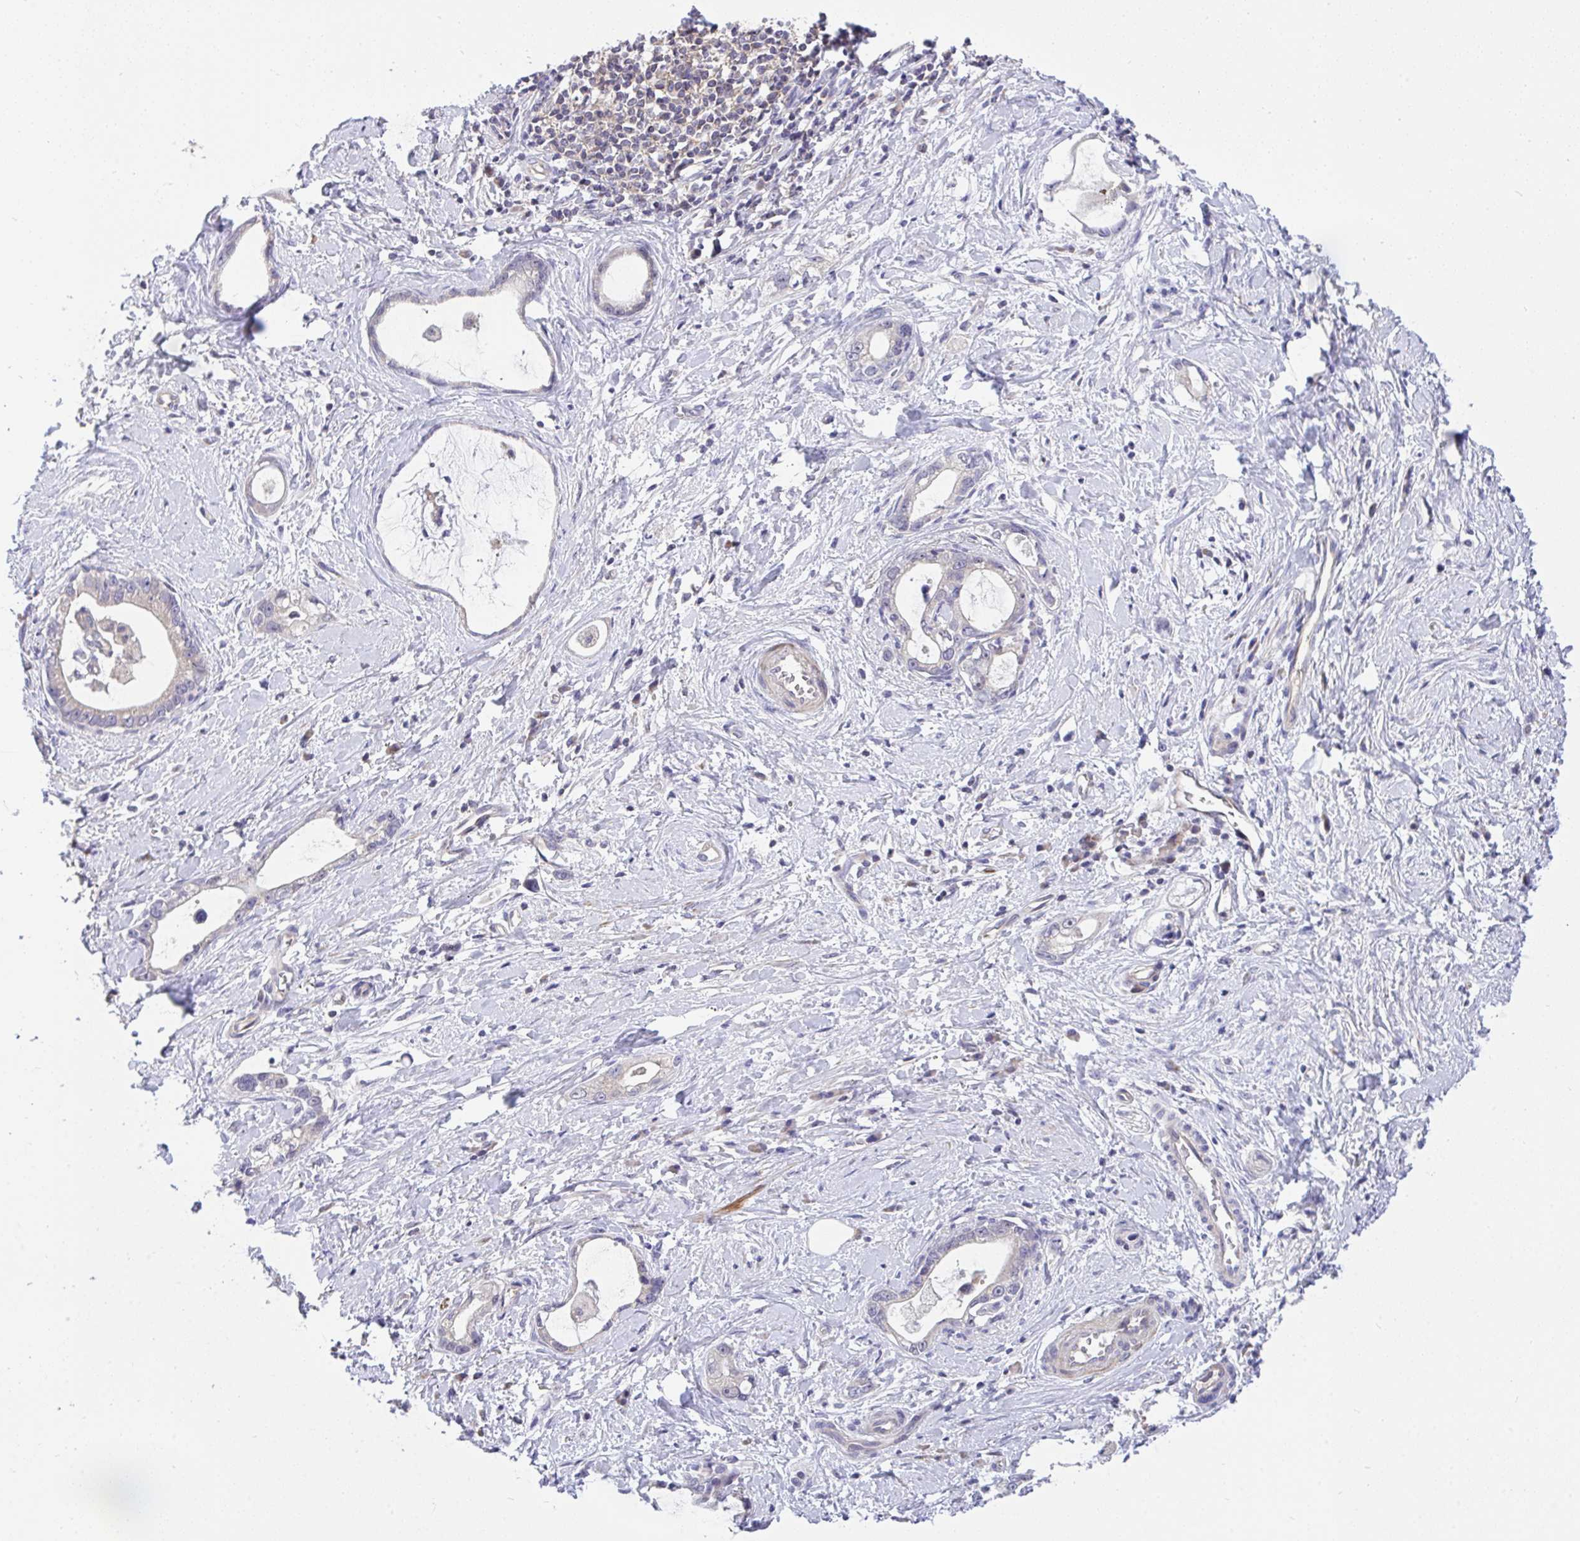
{"staining": {"intensity": "weak", "quantity": "25%-75%", "location": "cytoplasmic/membranous"}, "tissue": "stomach cancer", "cell_type": "Tumor cells", "image_type": "cancer", "snomed": [{"axis": "morphology", "description": "Adenocarcinoma, NOS"}, {"axis": "topography", "description": "Stomach"}], "caption": "Human adenocarcinoma (stomach) stained with a brown dye displays weak cytoplasmic/membranous positive staining in approximately 25%-75% of tumor cells.", "gene": "C19orf54", "patient": {"sex": "male", "age": 55}}